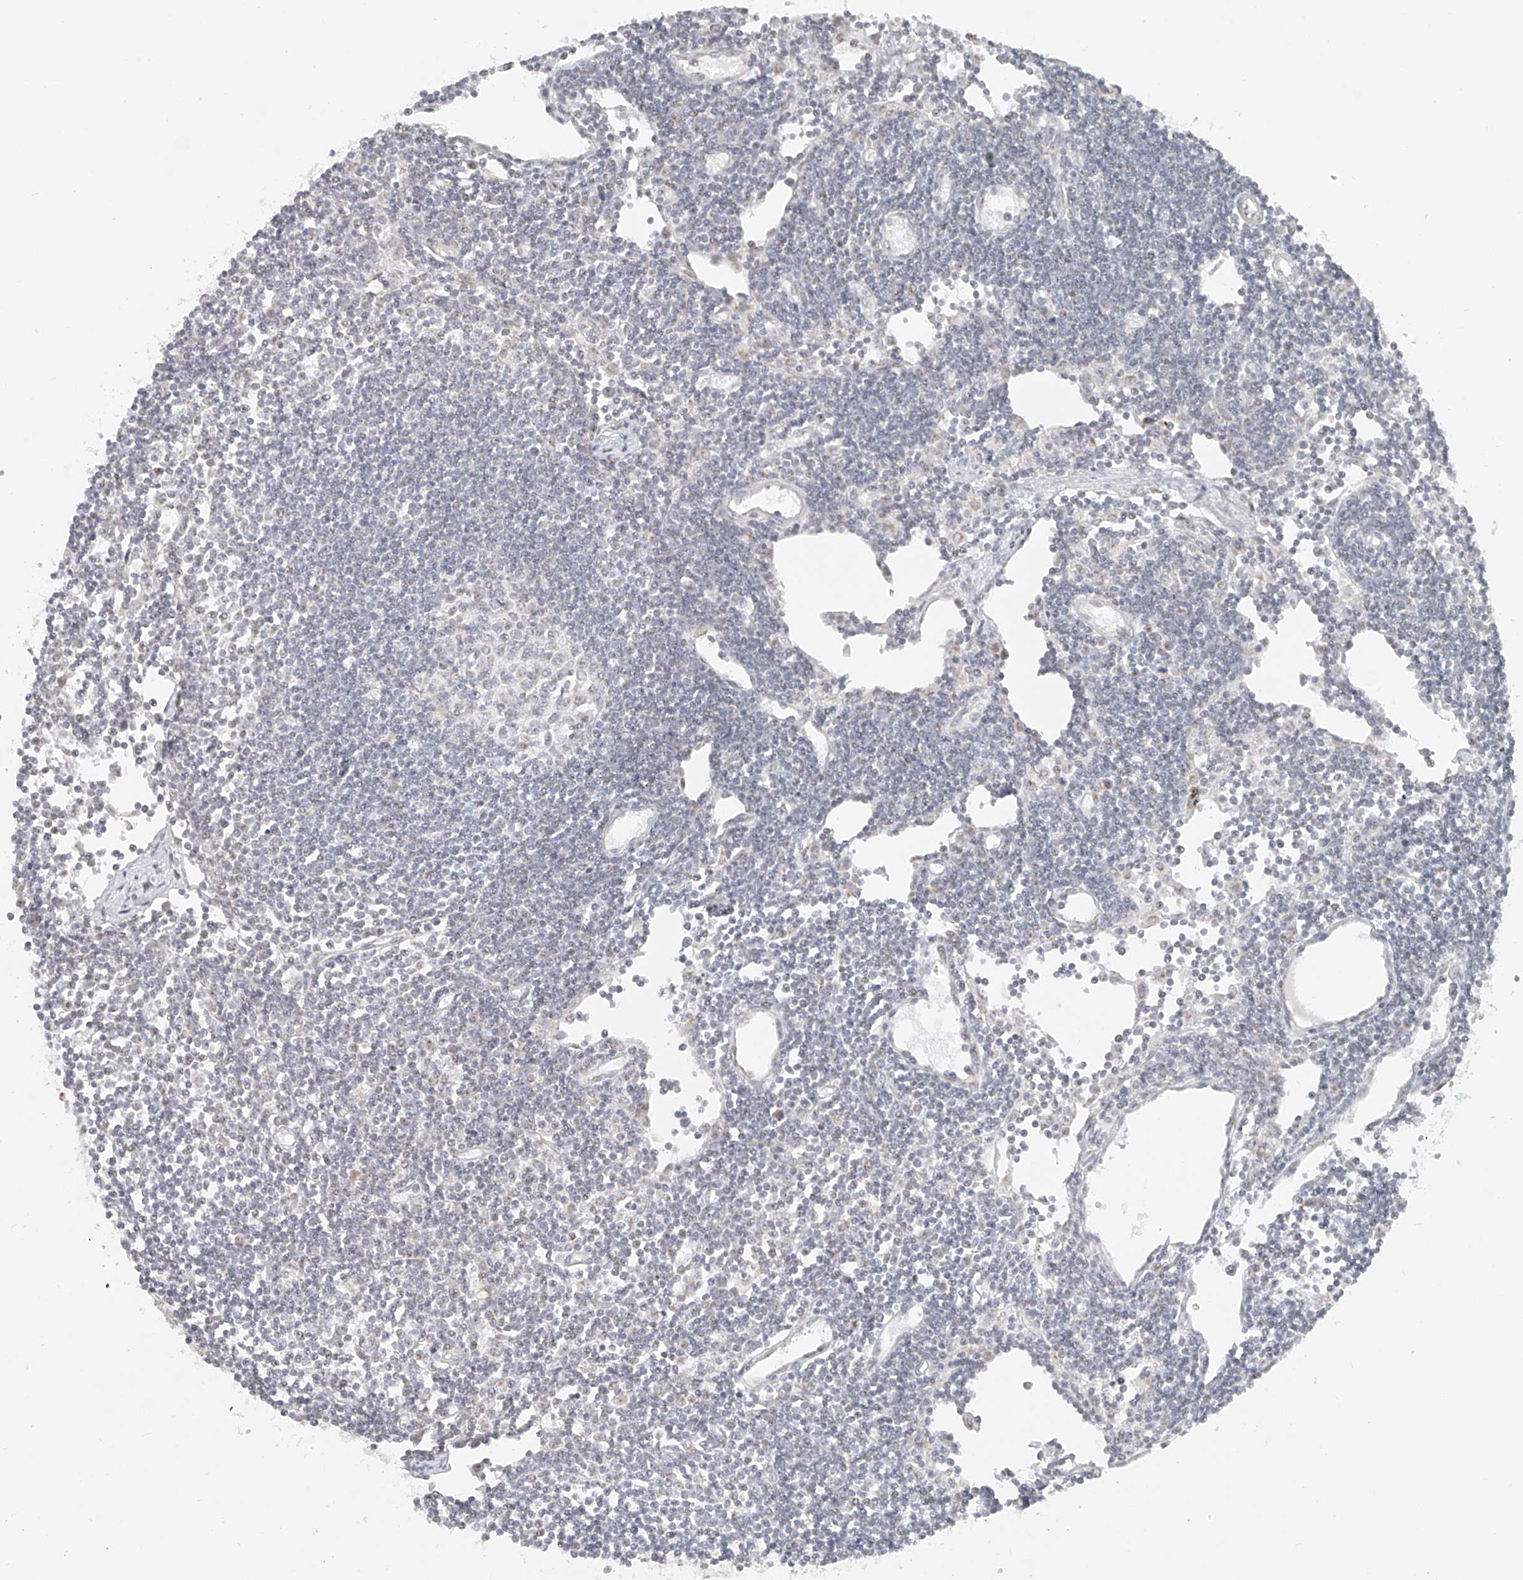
{"staining": {"intensity": "negative", "quantity": "none", "location": "none"}, "tissue": "lymph node", "cell_type": "Germinal center cells", "image_type": "normal", "snomed": [{"axis": "morphology", "description": "Normal tissue, NOS"}, {"axis": "topography", "description": "Lymph node"}], "caption": "DAB immunohistochemical staining of normal lymph node exhibits no significant staining in germinal center cells. The staining was performed using DAB to visualize the protein expression in brown, while the nuclei were stained in blue with hematoxylin (Magnification: 20x).", "gene": "DYRK1B", "patient": {"sex": "female", "age": 11}}